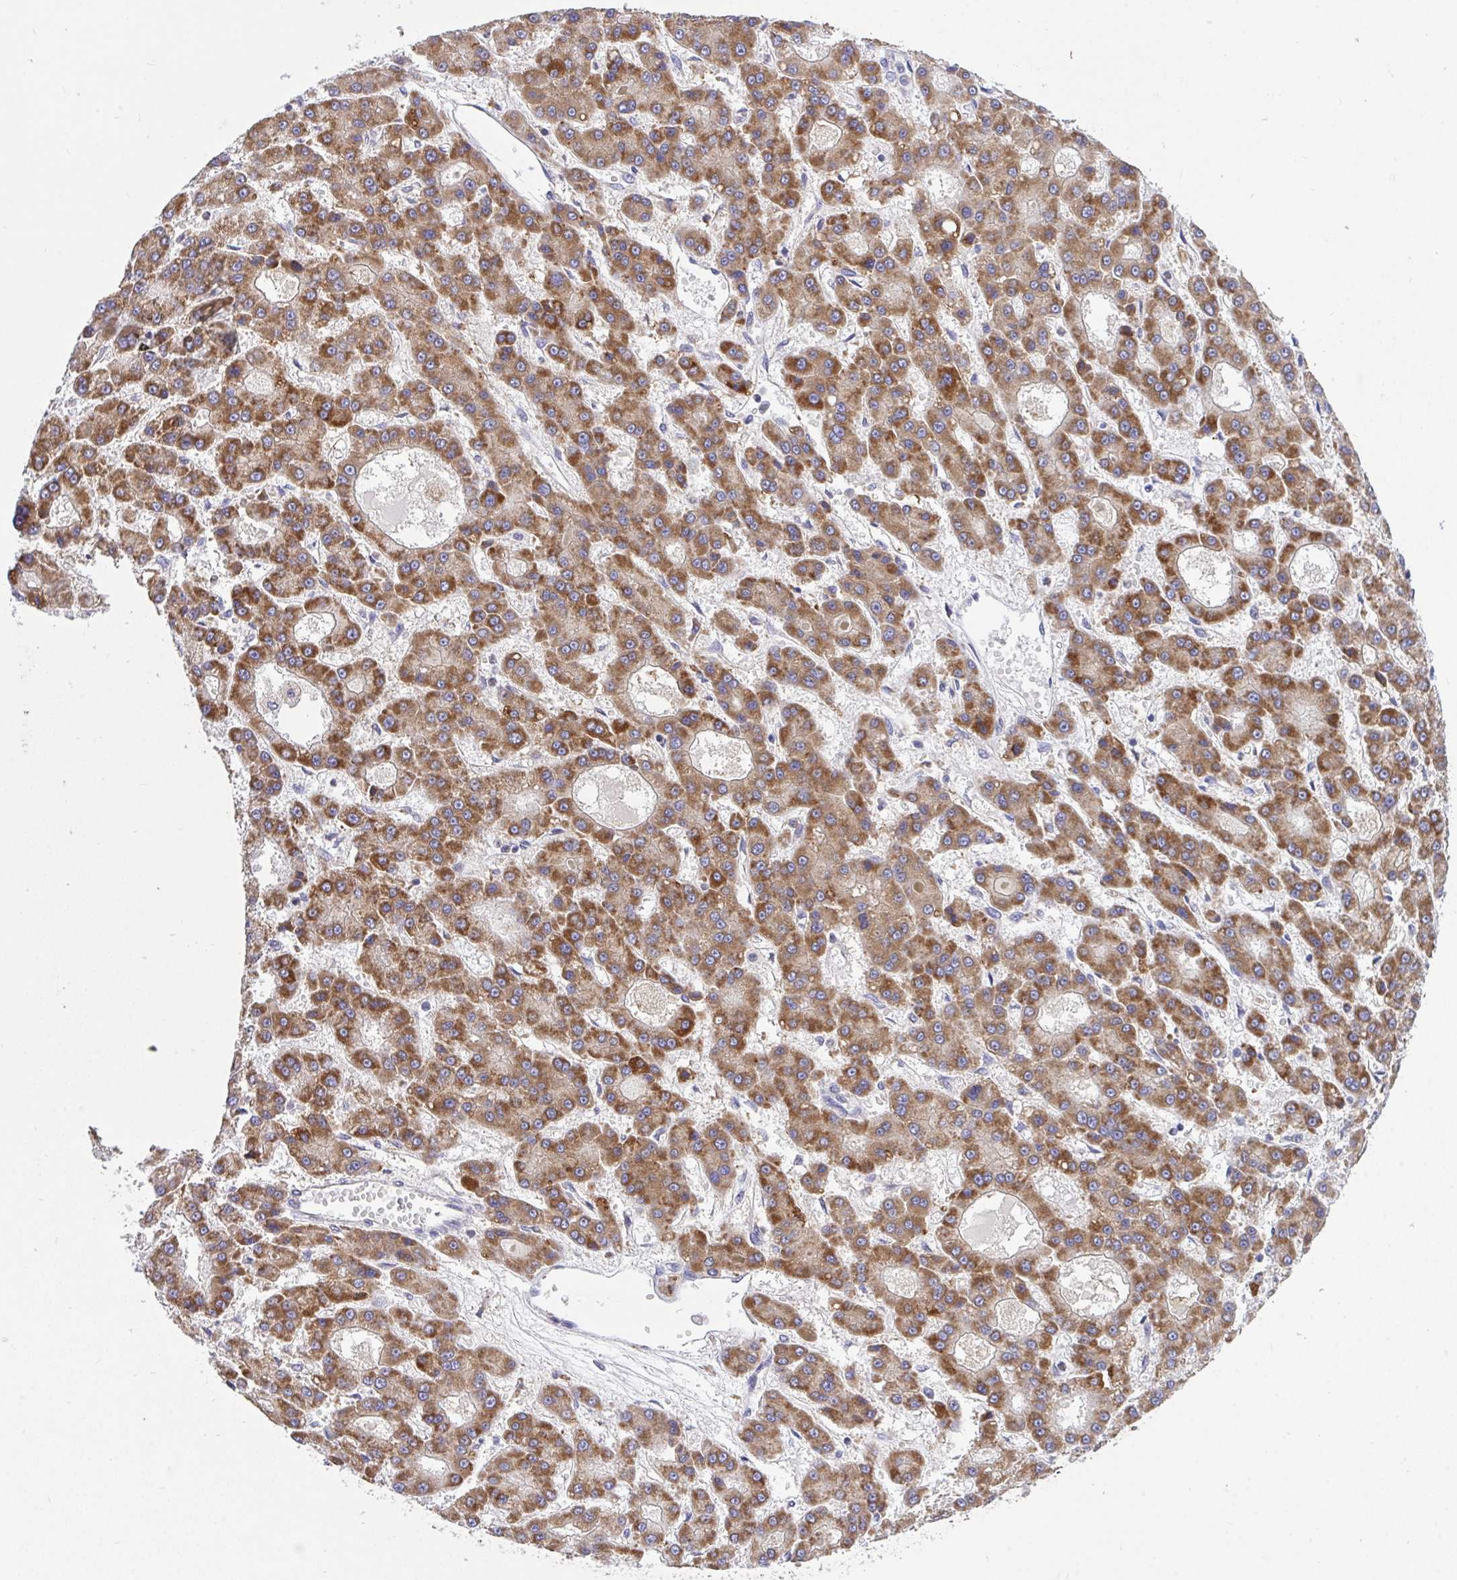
{"staining": {"intensity": "strong", "quantity": ">75%", "location": "cytoplasmic/membranous"}, "tissue": "liver cancer", "cell_type": "Tumor cells", "image_type": "cancer", "snomed": [{"axis": "morphology", "description": "Carcinoma, Hepatocellular, NOS"}, {"axis": "topography", "description": "Liver"}], "caption": "Human hepatocellular carcinoma (liver) stained with a protein marker displays strong staining in tumor cells.", "gene": "MPC2", "patient": {"sex": "male", "age": 70}}